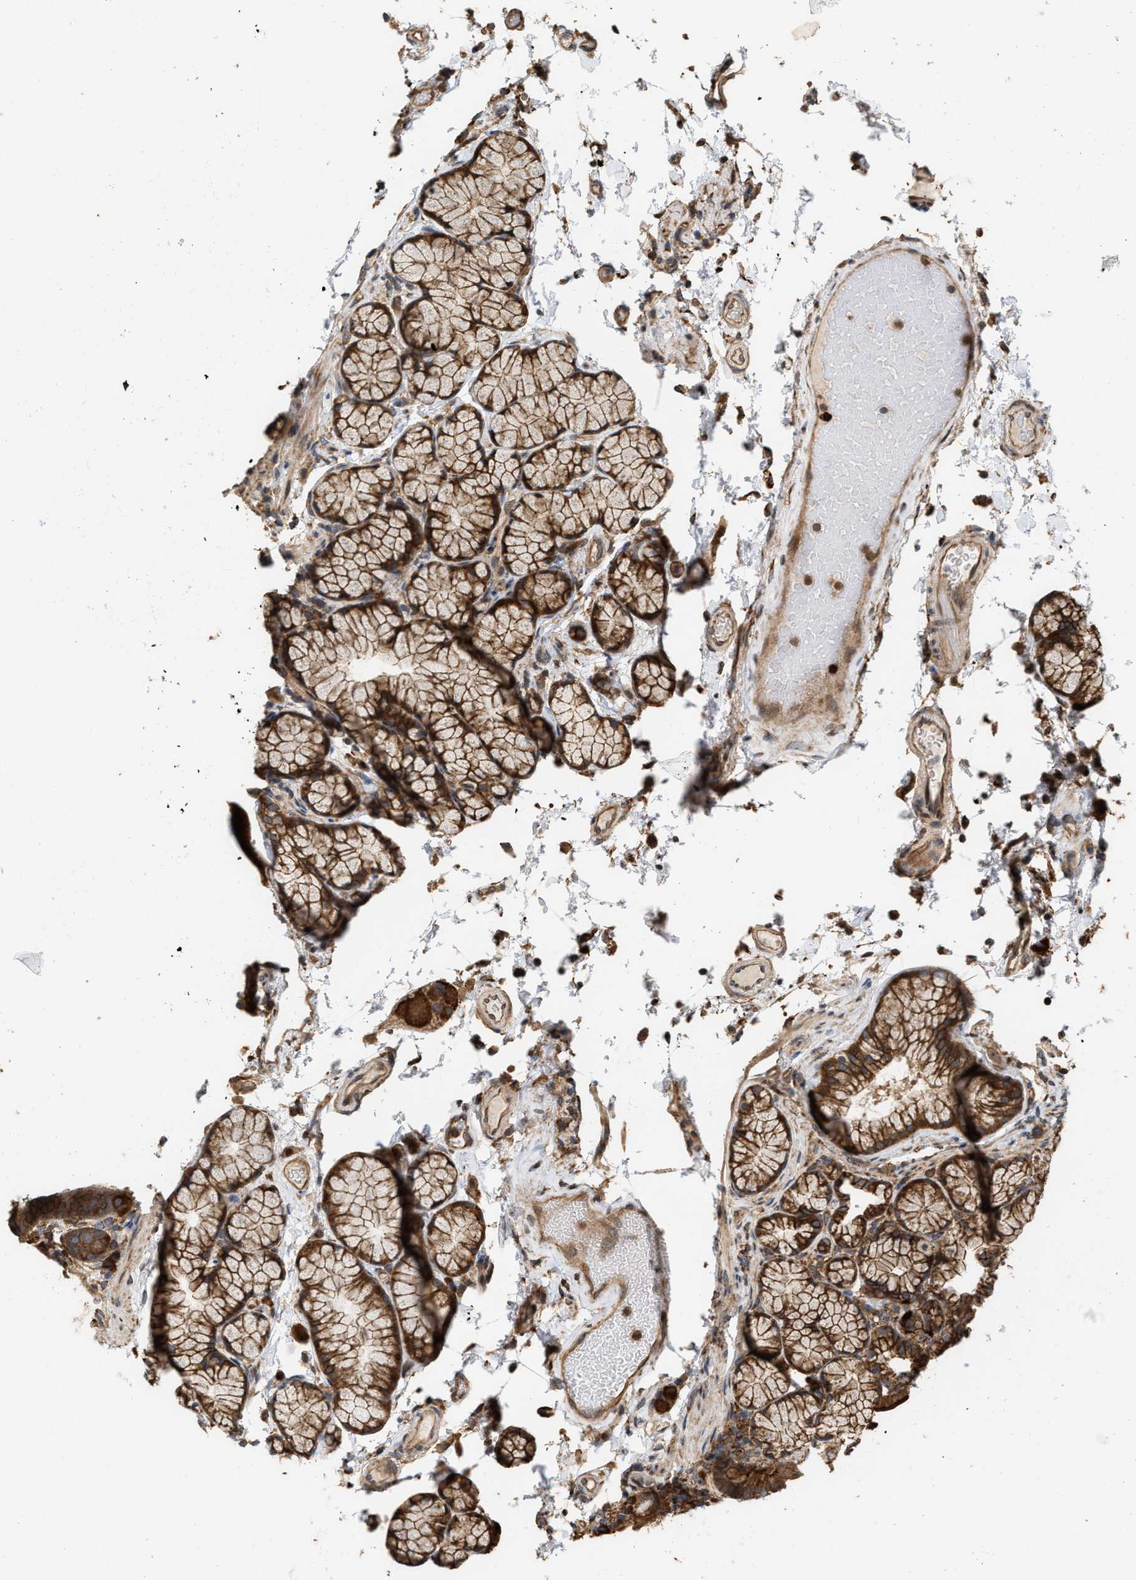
{"staining": {"intensity": "strong", "quantity": ">75%", "location": "cytoplasmic/membranous"}, "tissue": "duodenum", "cell_type": "Glandular cells", "image_type": "normal", "snomed": [{"axis": "morphology", "description": "Normal tissue, NOS"}, {"axis": "topography", "description": "Small intestine, NOS"}], "caption": "Approximately >75% of glandular cells in normal human duodenum exhibit strong cytoplasmic/membranous protein staining as visualized by brown immunohistochemical staining.", "gene": "IQCE", "patient": {"sex": "female", "age": 71}}